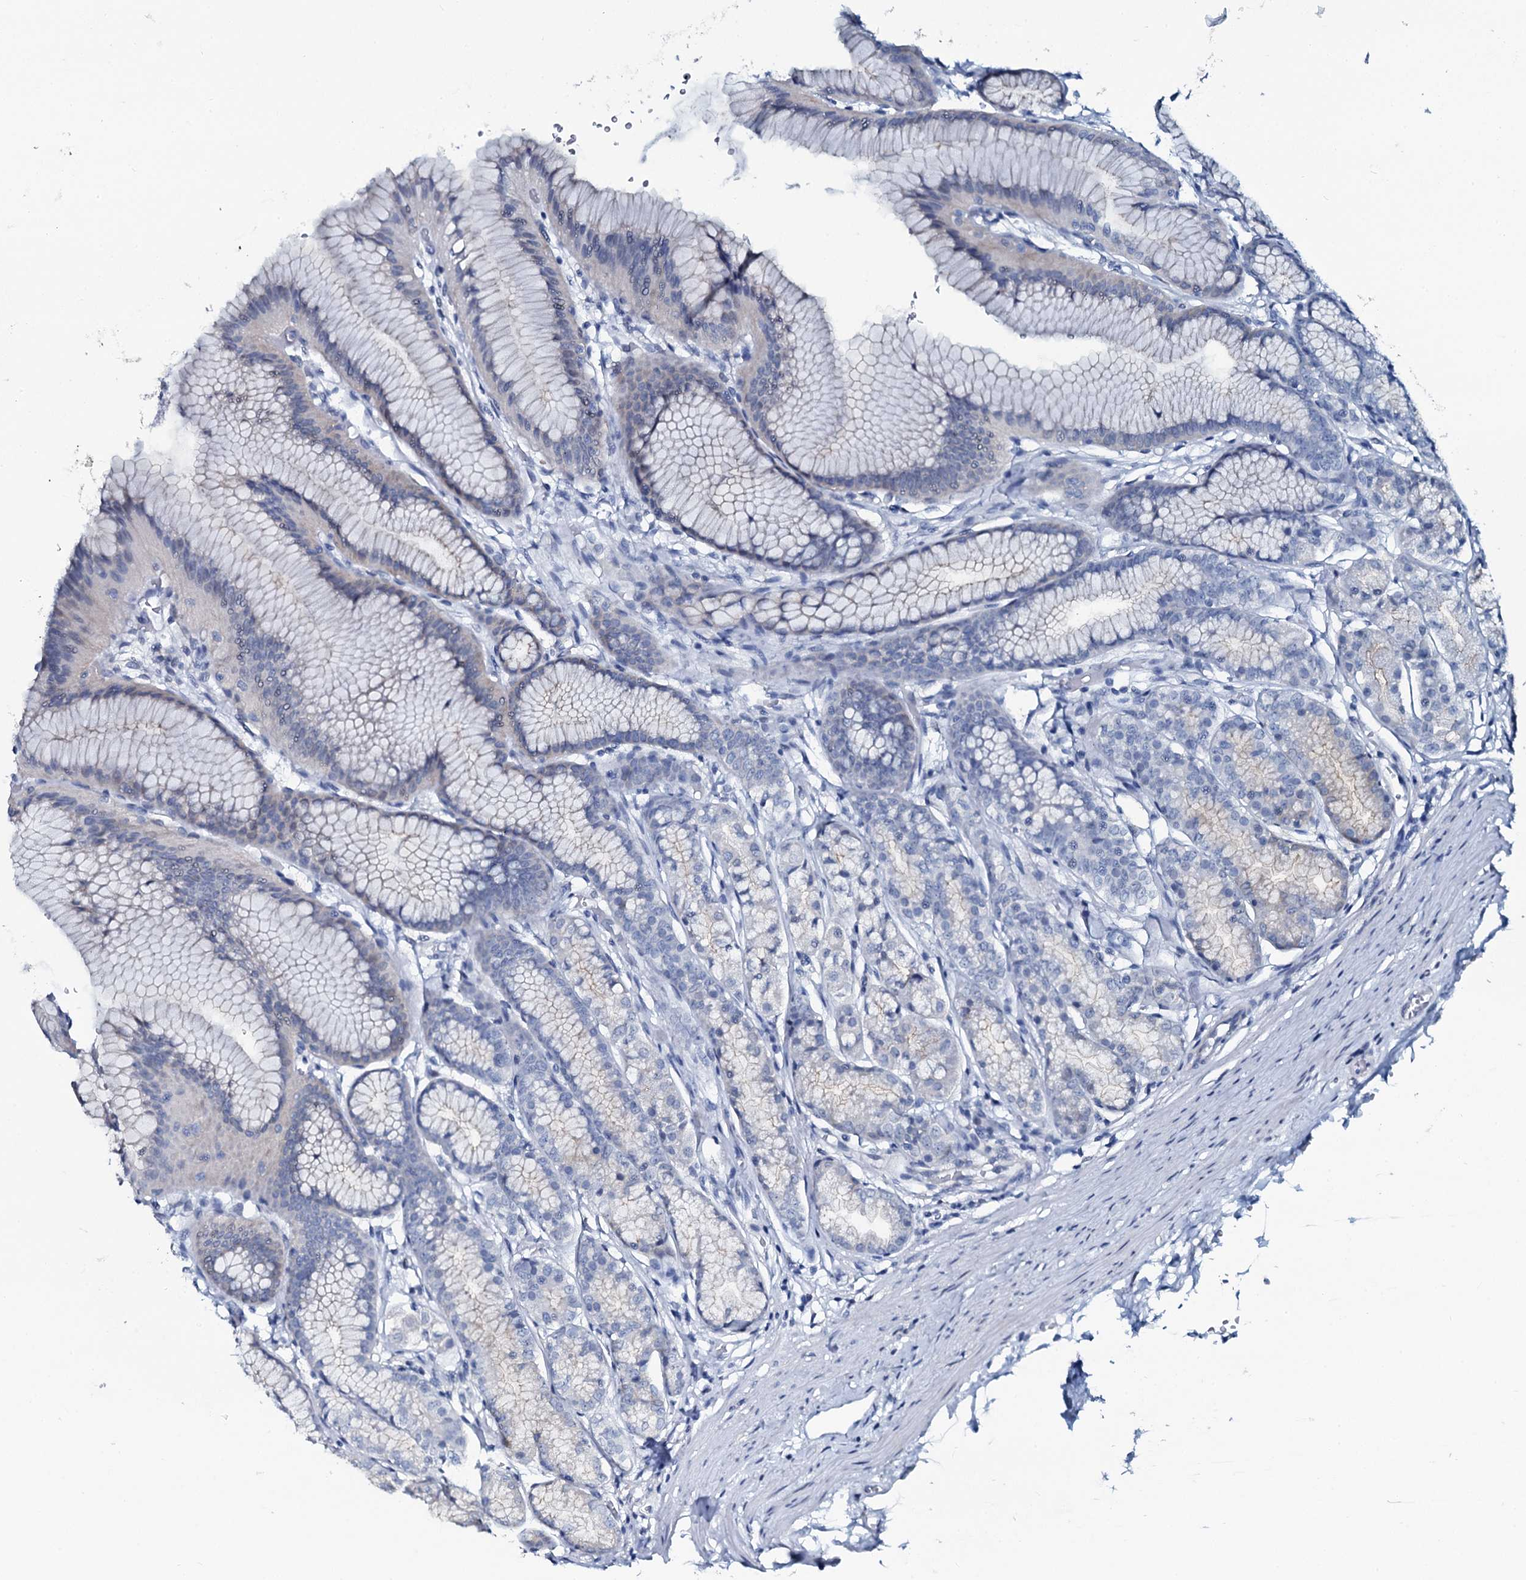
{"staining": {"intensity": "negative", "quantity": "none", "location": "none"}, "tissue": "stomach", "cell_type": "Glandular cells", "image_type": "normal", "snomed": [{"axis": "morphology", "description": "Normal tissue, NOS"}, {"axis": "morphology", "description": "Adenocarcinoma, NOS"}, {"axis": "morphology", "description": "Adenocarcinoma, High grade"}, {"axis": "topography", "description": "Stomach, upper"}, {"axis": "topography", "description": "Stomach"}], "caption": "Immunohistochemical staining of normal human stomach demonstrates no significant staining in glandular cells. (Immunohistochemistry, brightfield microscopy, high magnification).", "gene": "SLC4A7", "patient": {"sex": "female", "age": 65}}